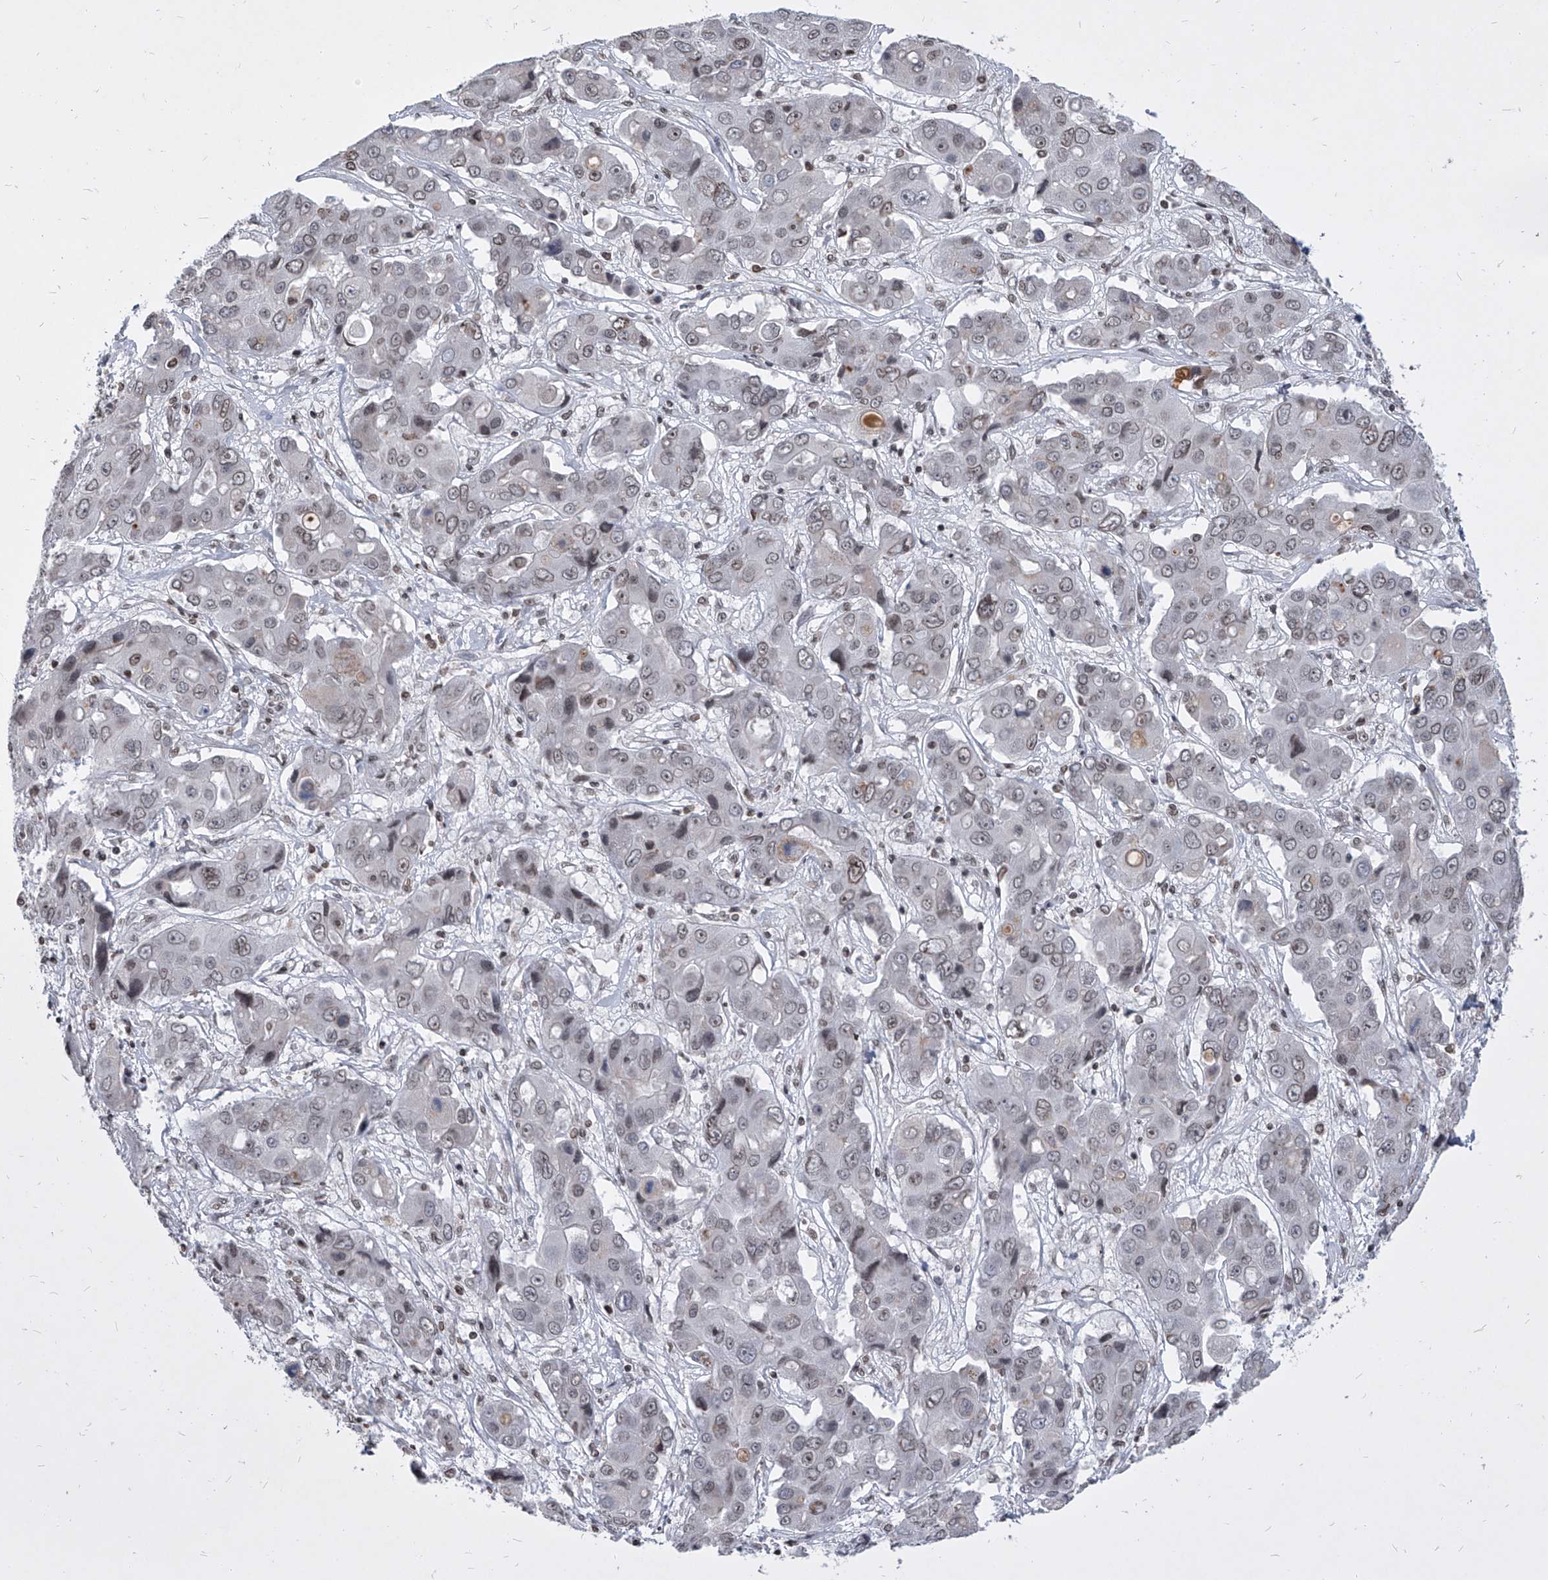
{"staining": {"intensity": "weak", "quantity": "<25%", "location": "nuclear"}, "tissue": "liver cancer", "cell_type": "Tumor cells", "image_type": "cancer", "snomed": [{"axis": "morphology", "description": "Cholangiocarcinoma"}, {"axis": "topography", "description": "Liver"}], "caption": "This is an immunohistochemistry micrograph of liver cancer. There is no expression in tumor cells.", "gene": "PPIL4", "patient": {"sex": "male", "age": 67}}